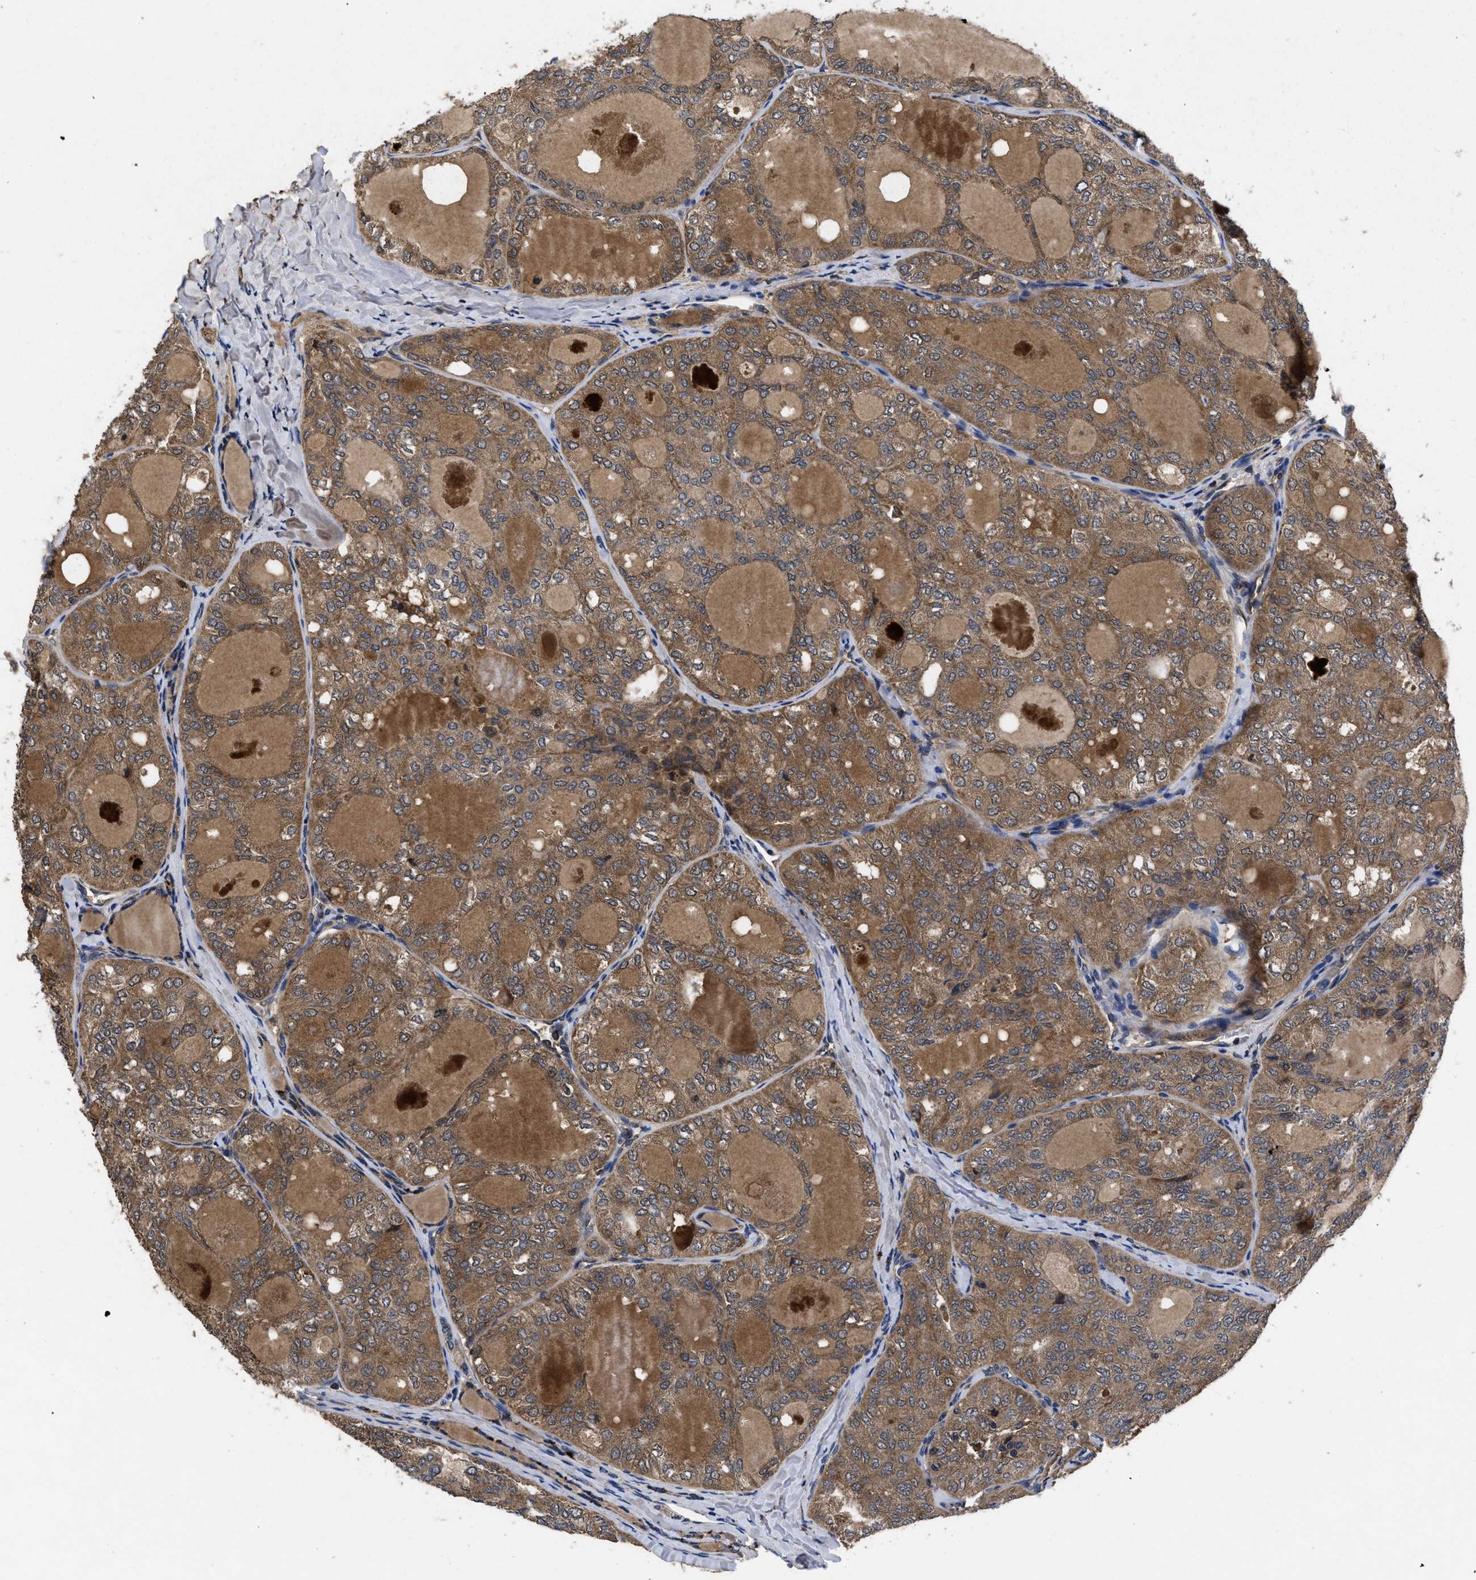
{"staining": {"intensity": "moderate", "quantity": ">75%", "location": "cytoplasmic/membranous"}, "tissue": "thyroid cancer", "cell_type": "Tumor cells", "image_type": "cancer", "snomed": [{"axis": "morphology", "description": "Follicular adenoma carcinoma, NOS"}, {"axis": "topography", "description": "Thyroid gland"}], "caption": "A photomicrograph of human thyroid cancer (follicular adenoma carcinoma) stained for a protein exhibits moderate cytoplasmic/membranous brown staining in tumor cells.", "gene": "LRRC3", "patient": {"sex": "male", "age": 75}}